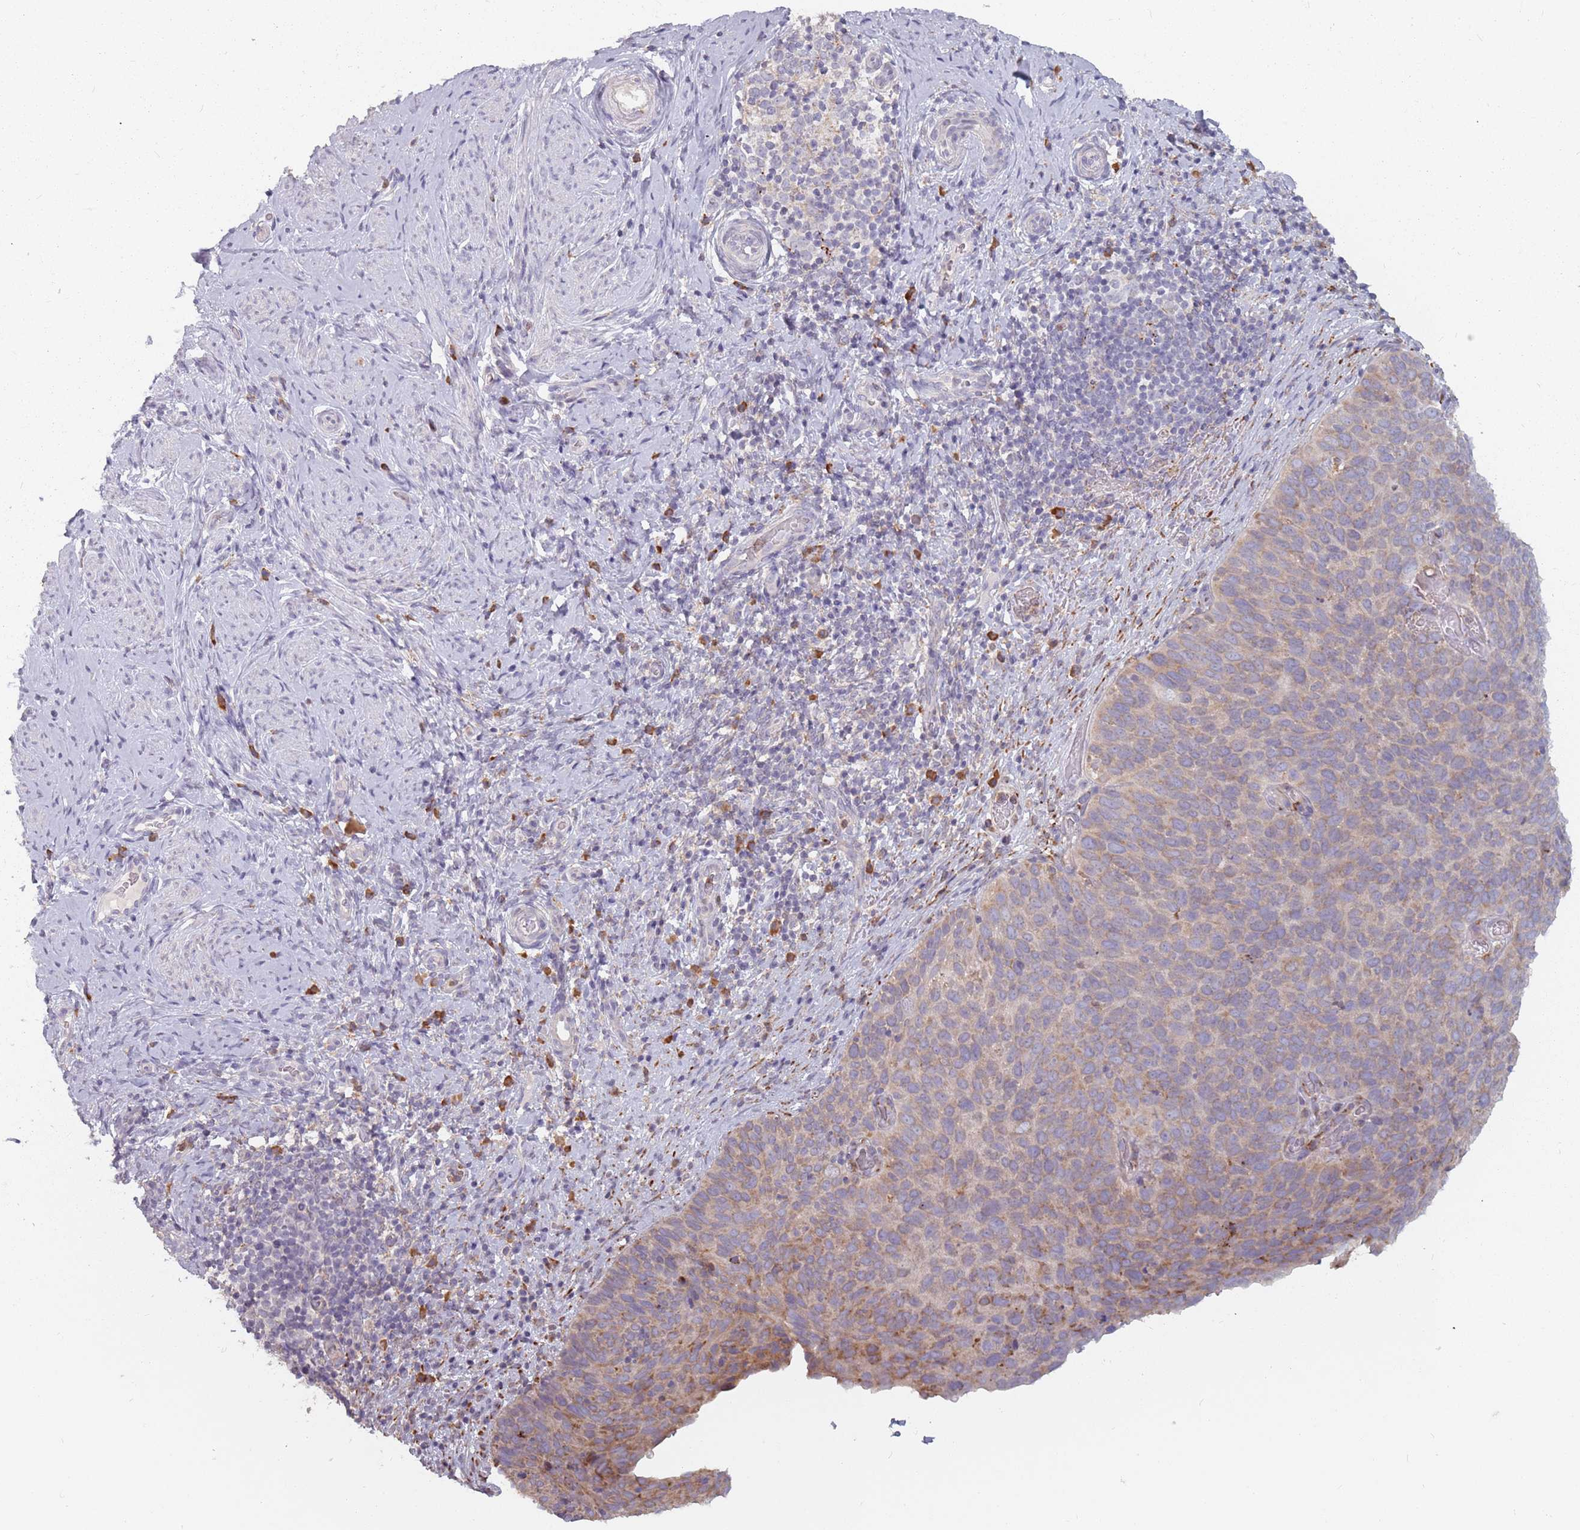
{"staining": {"intensity": "weak", "quantity": "25%-75%", "location": "cytoplasmic/membranous"}, "tissue": "cervical cancer", "cell_type": "Tumor cells", "image_type": "cancer", "snomed": [{"axis": "morphology", "description": "Squamous cell carcinoma, NOS"}, {"axis": "topography", "description": "Cervix"}], "caption": "Immunohistochemistry (IHC) staining of cervical cancer (squamous cell carcinoma), which reveals low levels of weak cytoplasmic/membranous expression in about 25%-75% of tumor cells indicating weak cytoplasmic/membranous protein expression. The staining was performed using DAB (brown) for protein detection and nuclei were counterstained in hematoxylin (blue).", "gene": "RPS9", "patient": {"sex": "female", "age": 80}}